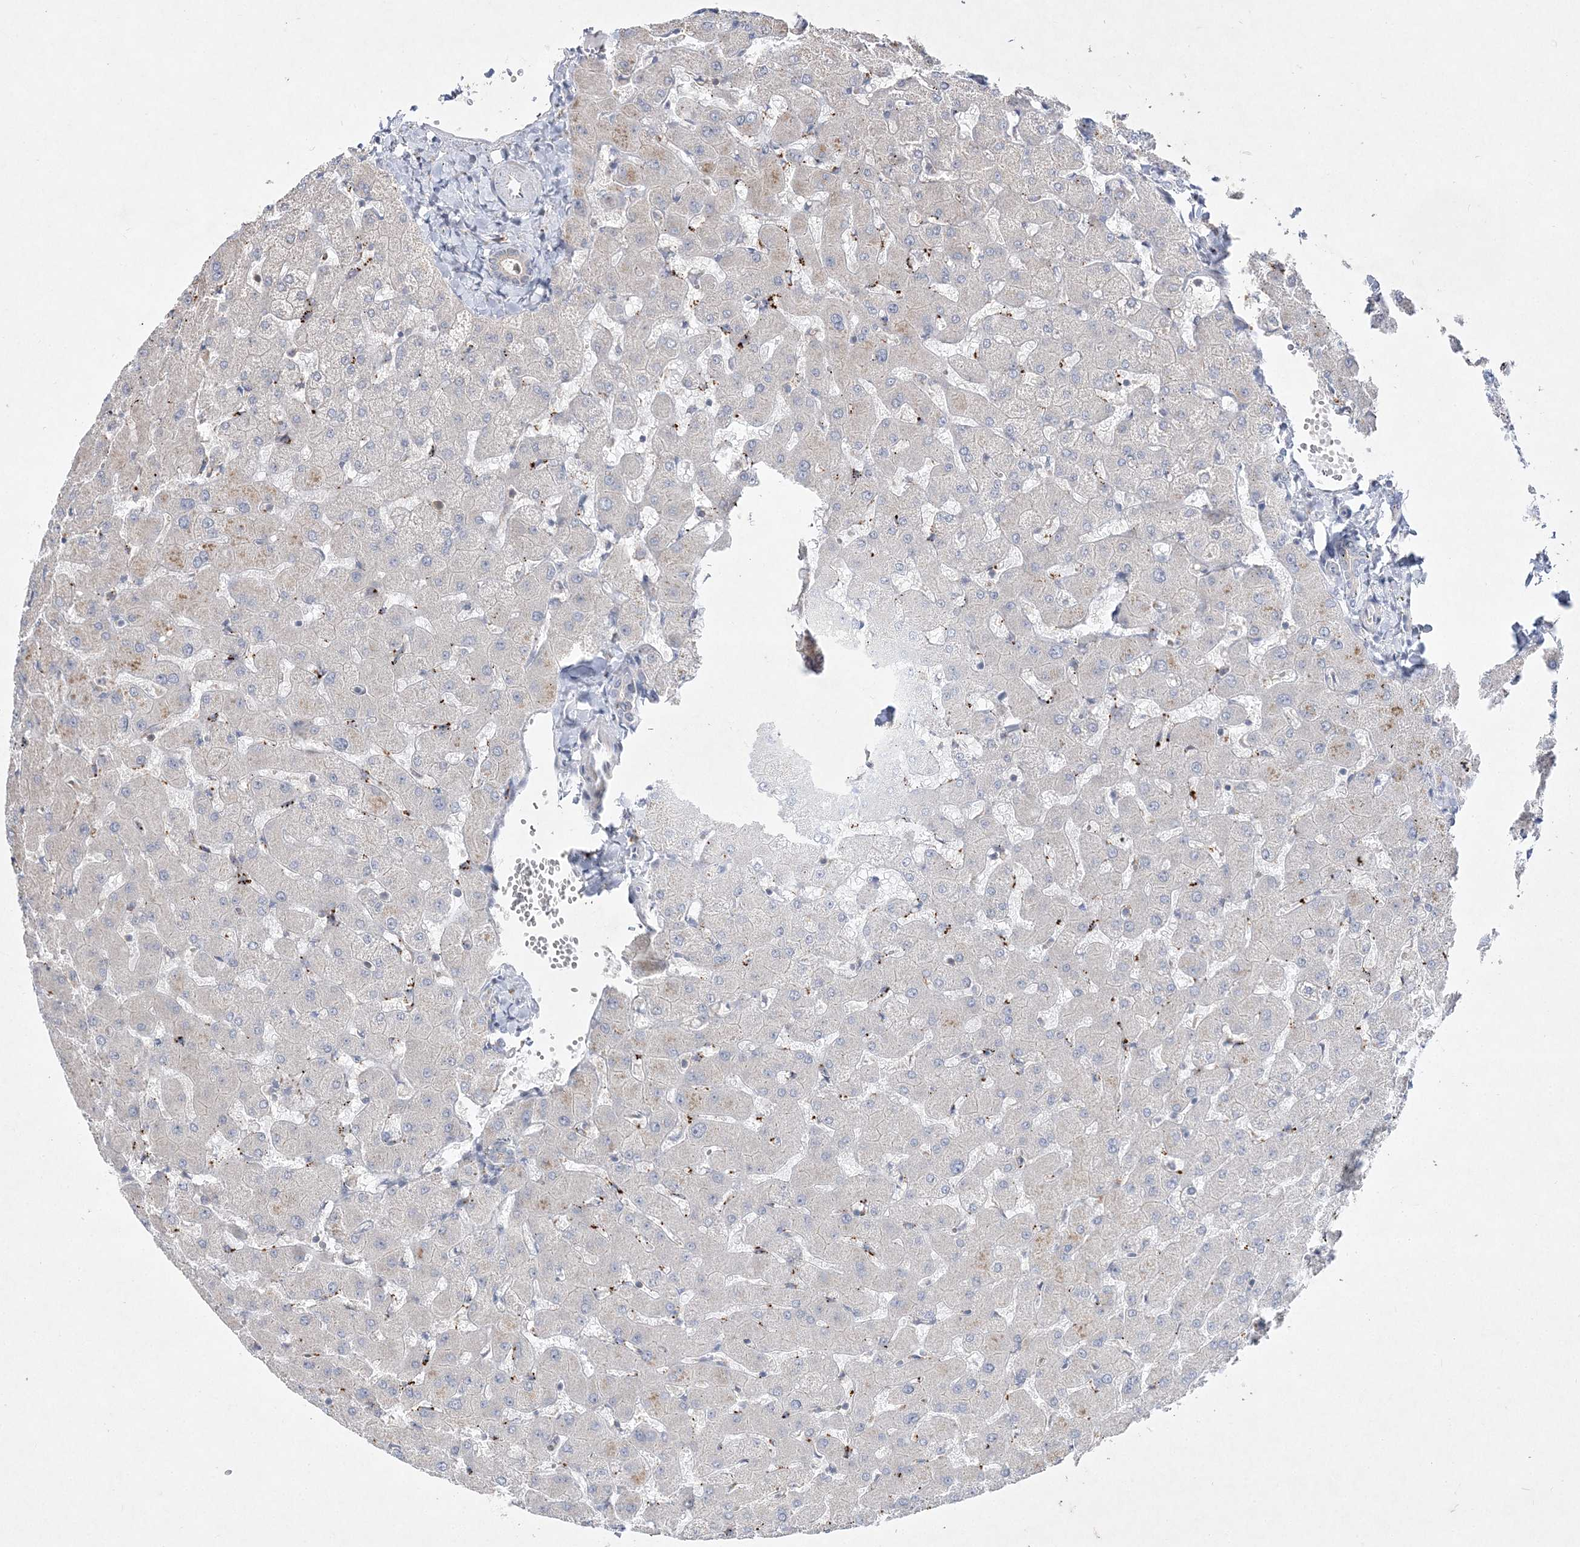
{"staining": {"intensity": "negative", "quantity": "none", "location": "none"}, "tissue": "liver", "cell_type": "Cholangiocytes", "image_type": "normal", "snomed": [{"axis": "morphology", "description": "Normal tissue, NOS"}, {"axis": "topography", "description": "Liver"}], "caption": "DAB (3,3'-diaminobenzidine) immunohistochemical staining of unremarkable liver demonstrates no significant positivity in cholangiocytes. The staining was performed using DAB (3,3'-diaminobenzidine) to visualize the protein expression in brown, while the nuclei were stained in blue with hematoxylin (Magnification: 20x).", "gene": "CLNK", "patient": {"sex": "female", "age": 63}}